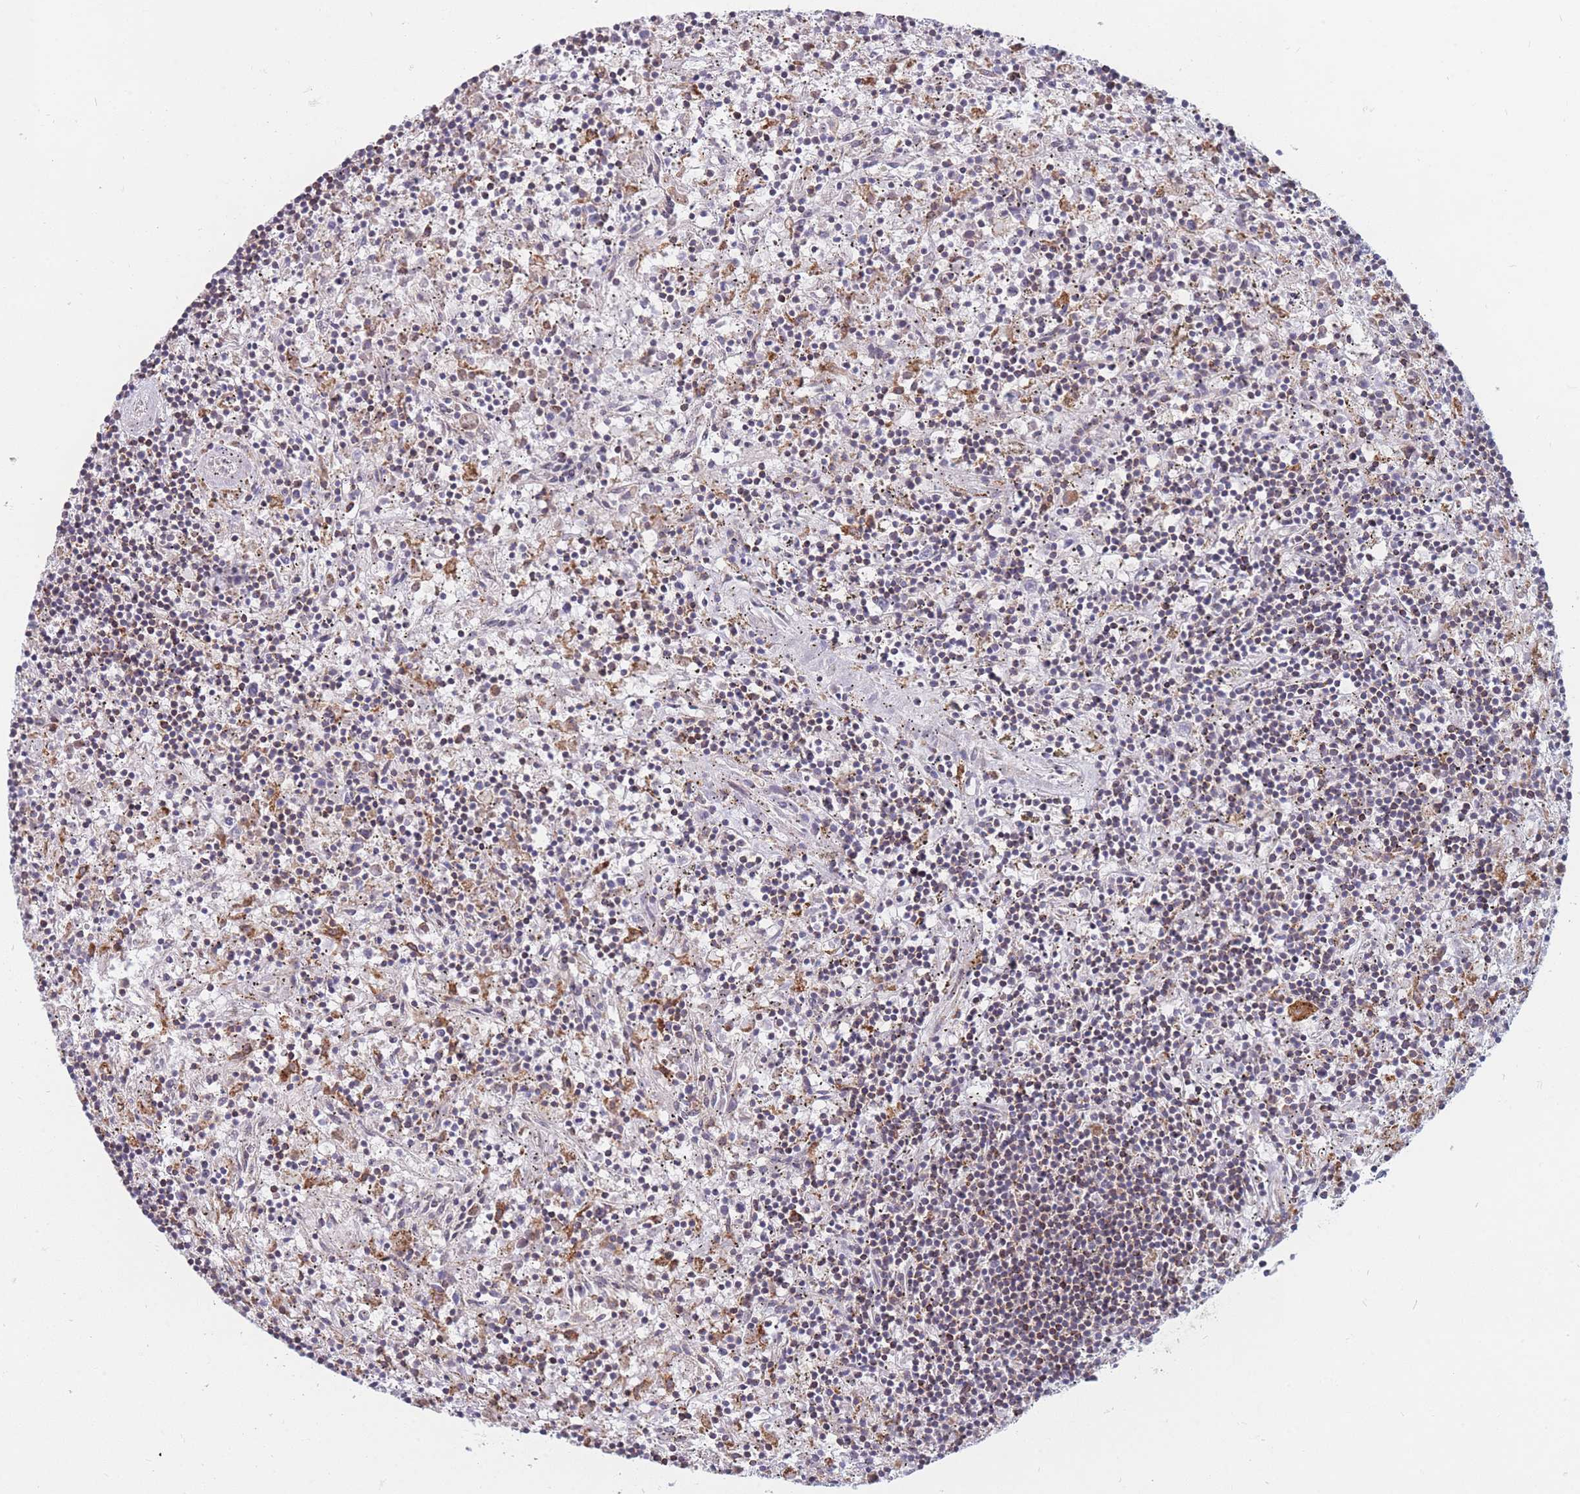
{"staining": {"intensity": "negative", "quantity": "none", "location": "none"}, "tissue": "lymphoma", "cell_type": "Tumor cells", "image_type": "cancer", "snomed": [{"axis": "morphology", "description": "Malignant lymphoma, non-Hodgkin's type, Low grade"}, {"axis": "topography", "description": "Spleen"}], "caption": "An image of low-grade malignant lymphoma, non-Hodgkin's type stained for a protein displays no brown staining in tumor cells.", "gene": "TMEM131L", "patient": {"sex": "male", "age": 76}}